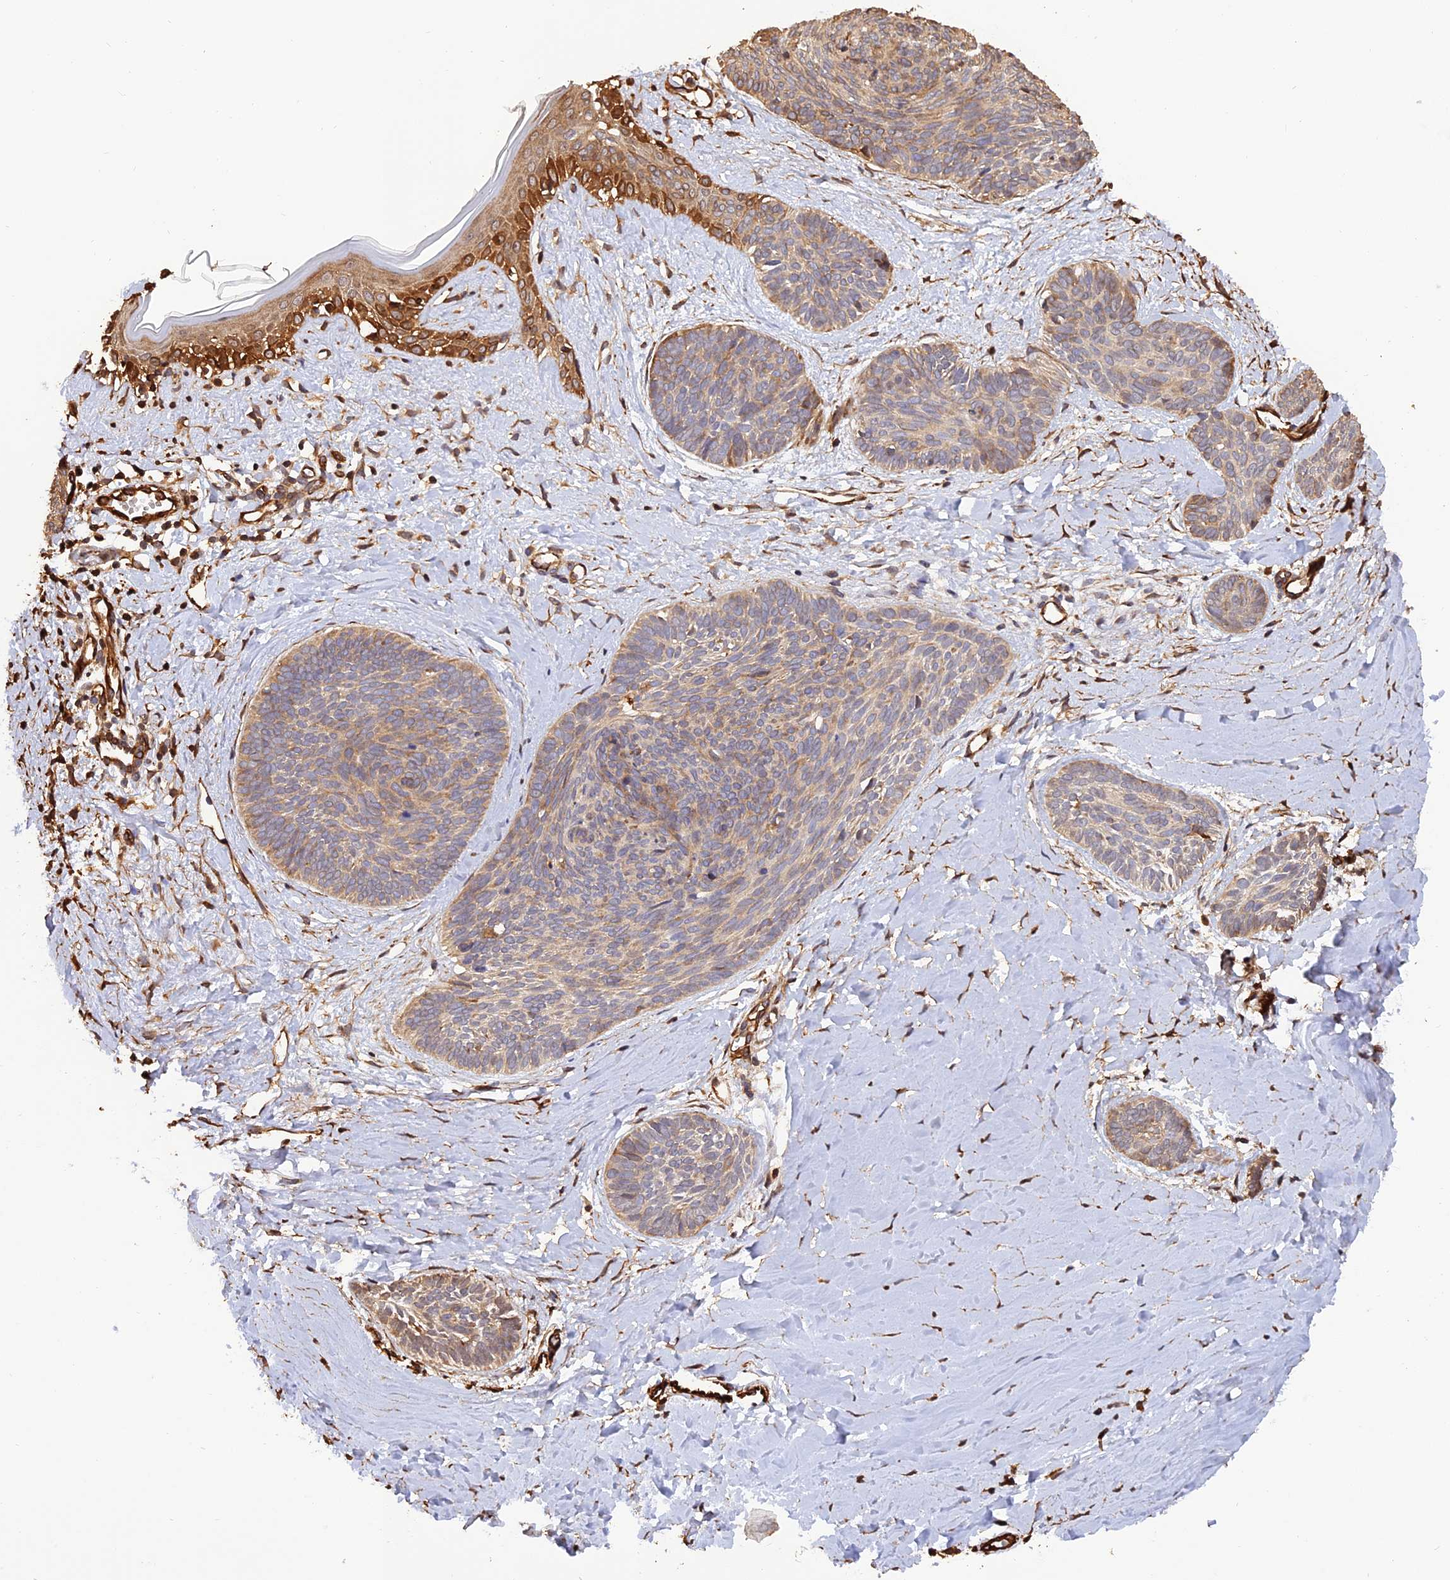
{"staining": {"intensity": "weak", "quantity": "25%-75%", "location": "cytoplasmic/membranous"}, "tissue": "skin cancer", "cell_type": "Tumor cells", "image_type": "cancer", "snomed": [{"axis": "morphology", "description": "Basal cell carcinoma"}, {"axis": "topography", "description": "Skin"}], "caption": "Skin cancer (basal cell carcinoma) stained with a protein marker reveals weak staining in tumor cells.", "gene": "CREBL2", "patient": {"sex": "female", "age": 81}}